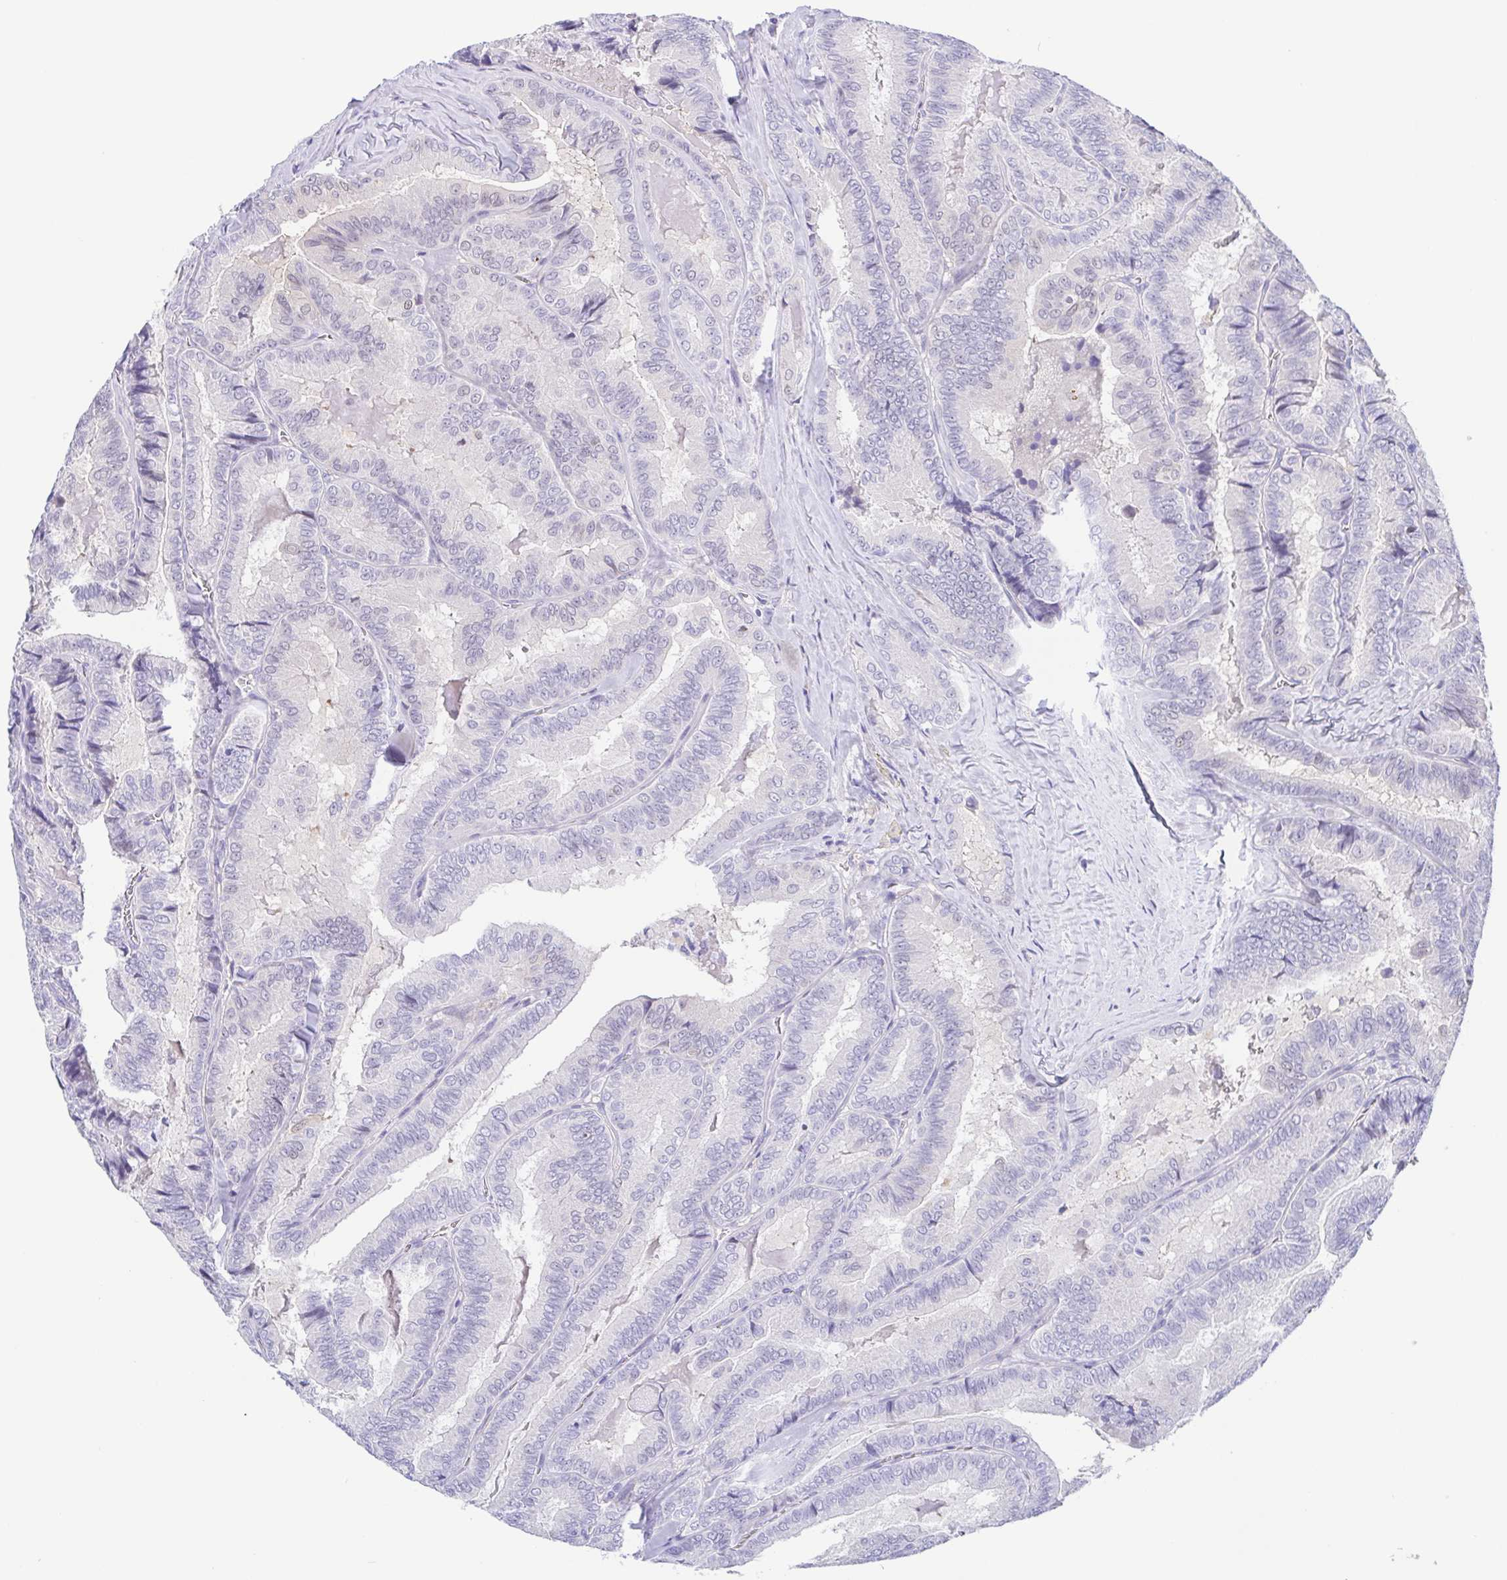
{"staining": {"intensity": "negative", "quantity": "none", "location": "none"}, "tissue": "thyroid cancer", "cell_type": "Tumor cells", "image_type": "cancer", "snomed": [{"axis": "morphology", "description": "Papillary adenocarcinoma, NOS"}, {"axis": "topography", "description": "Thyroid gland"}], "caption": "Immunohistochemistry (IHC) of human thyroid cancer (papillary adenocarcinoma) exhibits no staining in tumor cells.", "gene": "MUCL3", "patient": {"sex": "female", "age": 75}}